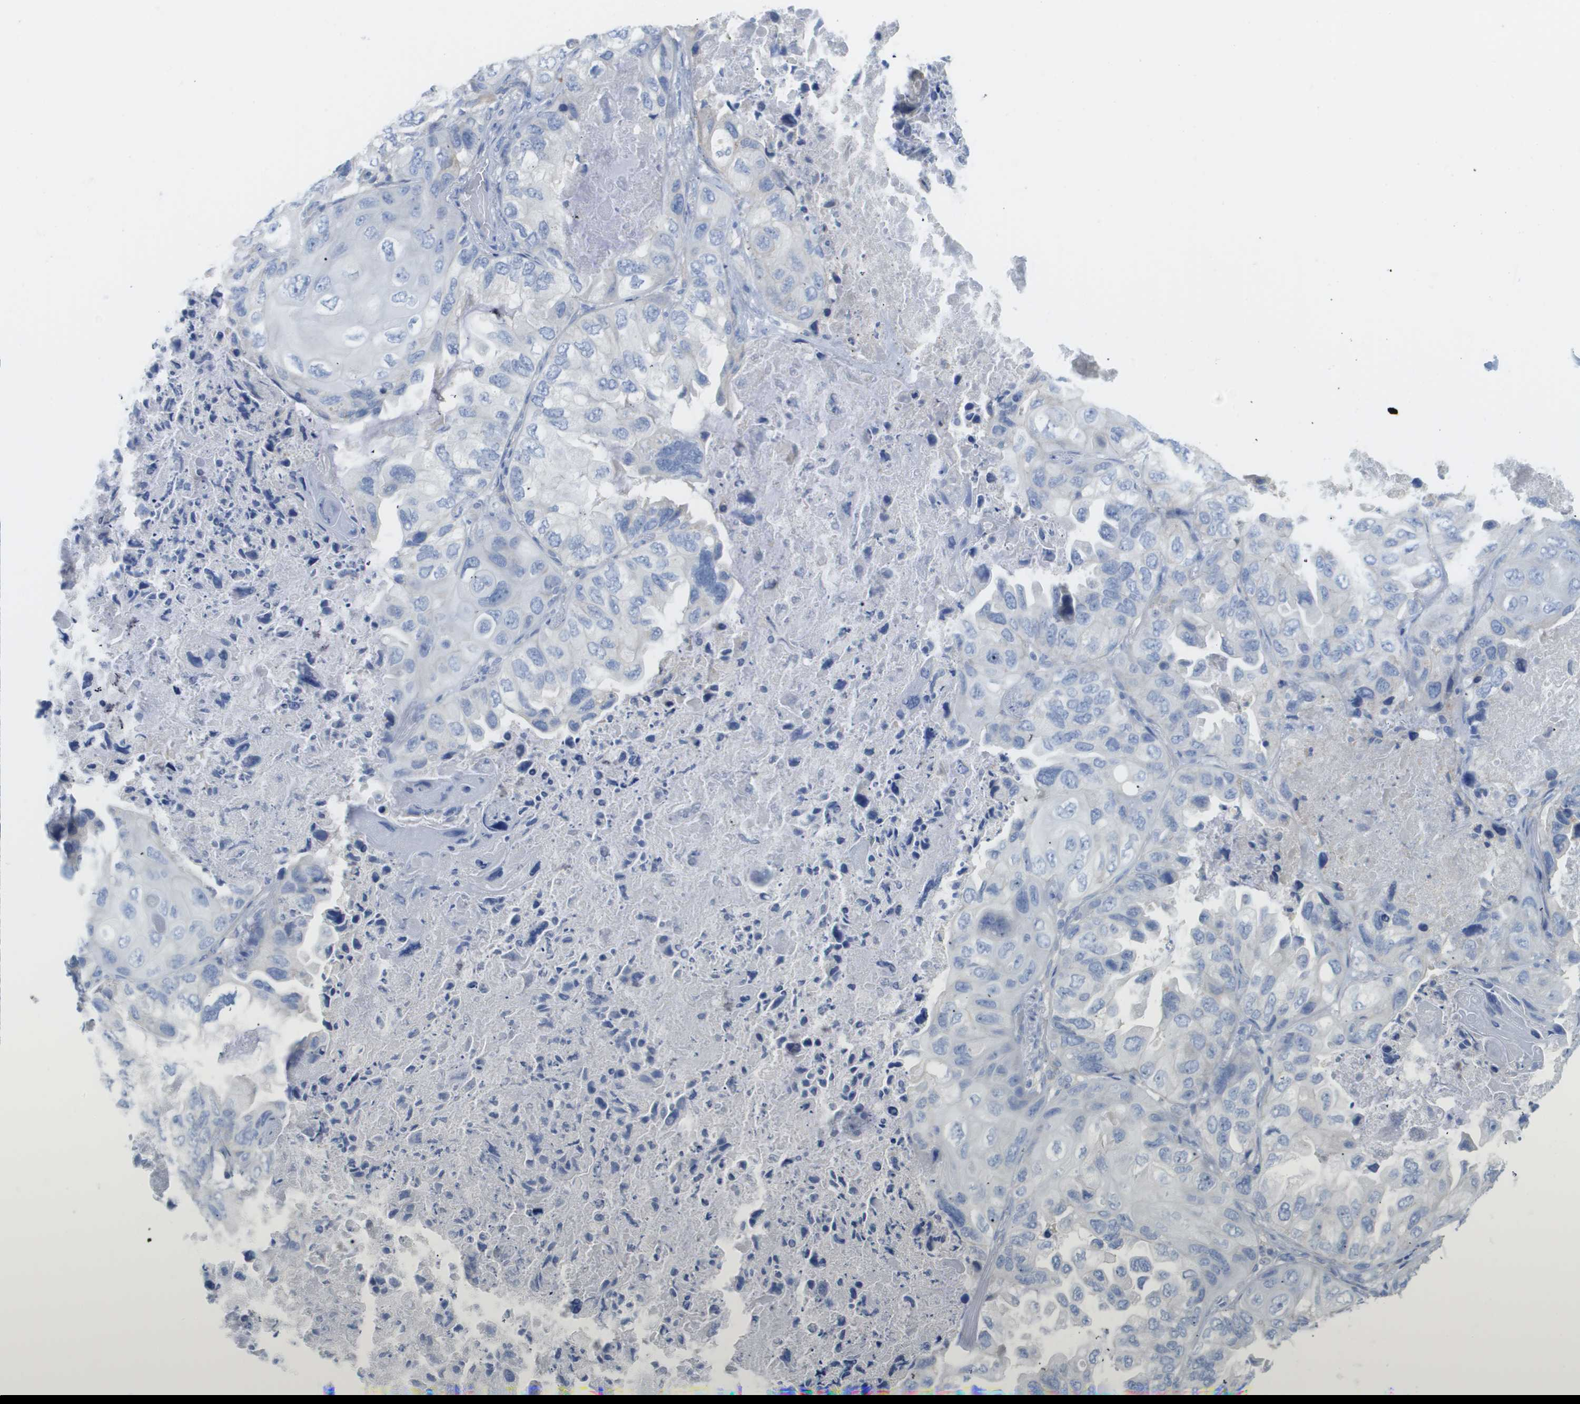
{"staining": {"intensity": "negative", "quantity": "none", "location": "none"}, "tissue": "lung cancer", "cell_type": "Tumor cells", "image_type": "cancer", "snomed": [{"axis": "morphology", "description": "Squamous cell carcinoma, NOS"}, {"axis": "topography", "description": "Lung"}], "caption": "This is an IHC image of human lung cancer (squamous cell carcinoma). There is no expression in tumor cells.", "gene": "MYL3", "patient": {"sex": "female", "age": 73}}